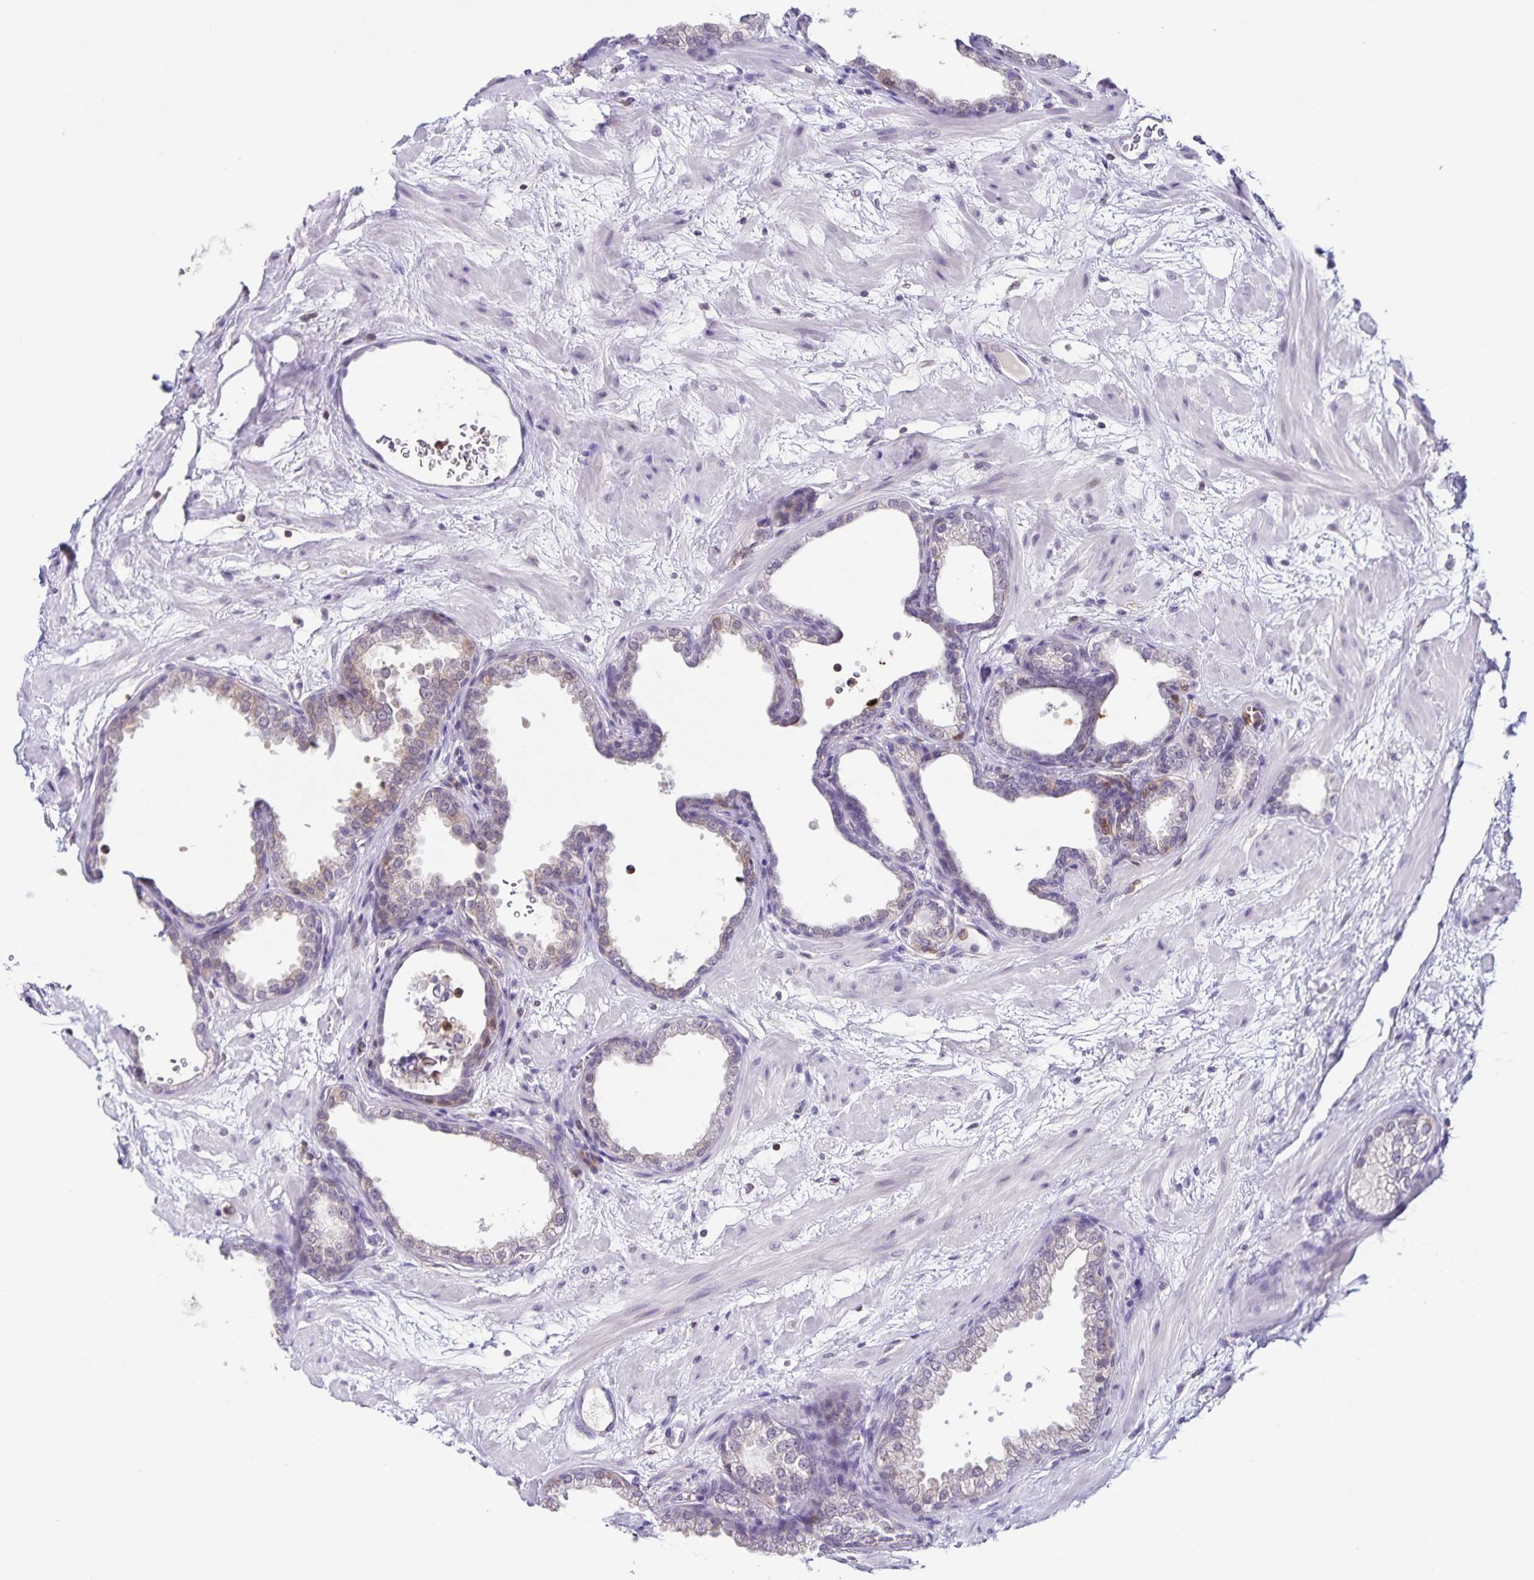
{"staining": {"intensity": "weak", "quantity": "<25%", "location": "cytoplasmic/membranous"}, "tissue": "prostate", "cell_type": "Glandular cells", "image_type": "normal", "snomed": [{"axis": "morphology", "description": "Normal tissue, NOS"}, {"axis": "topography", "description": "Prostate"}], "caption": "Human prostate stained for a protein using immunohistochemistry shows no staining in glandular cells.", "gene": "STPG4", "patient": {"sex": "male", "age": 37}}